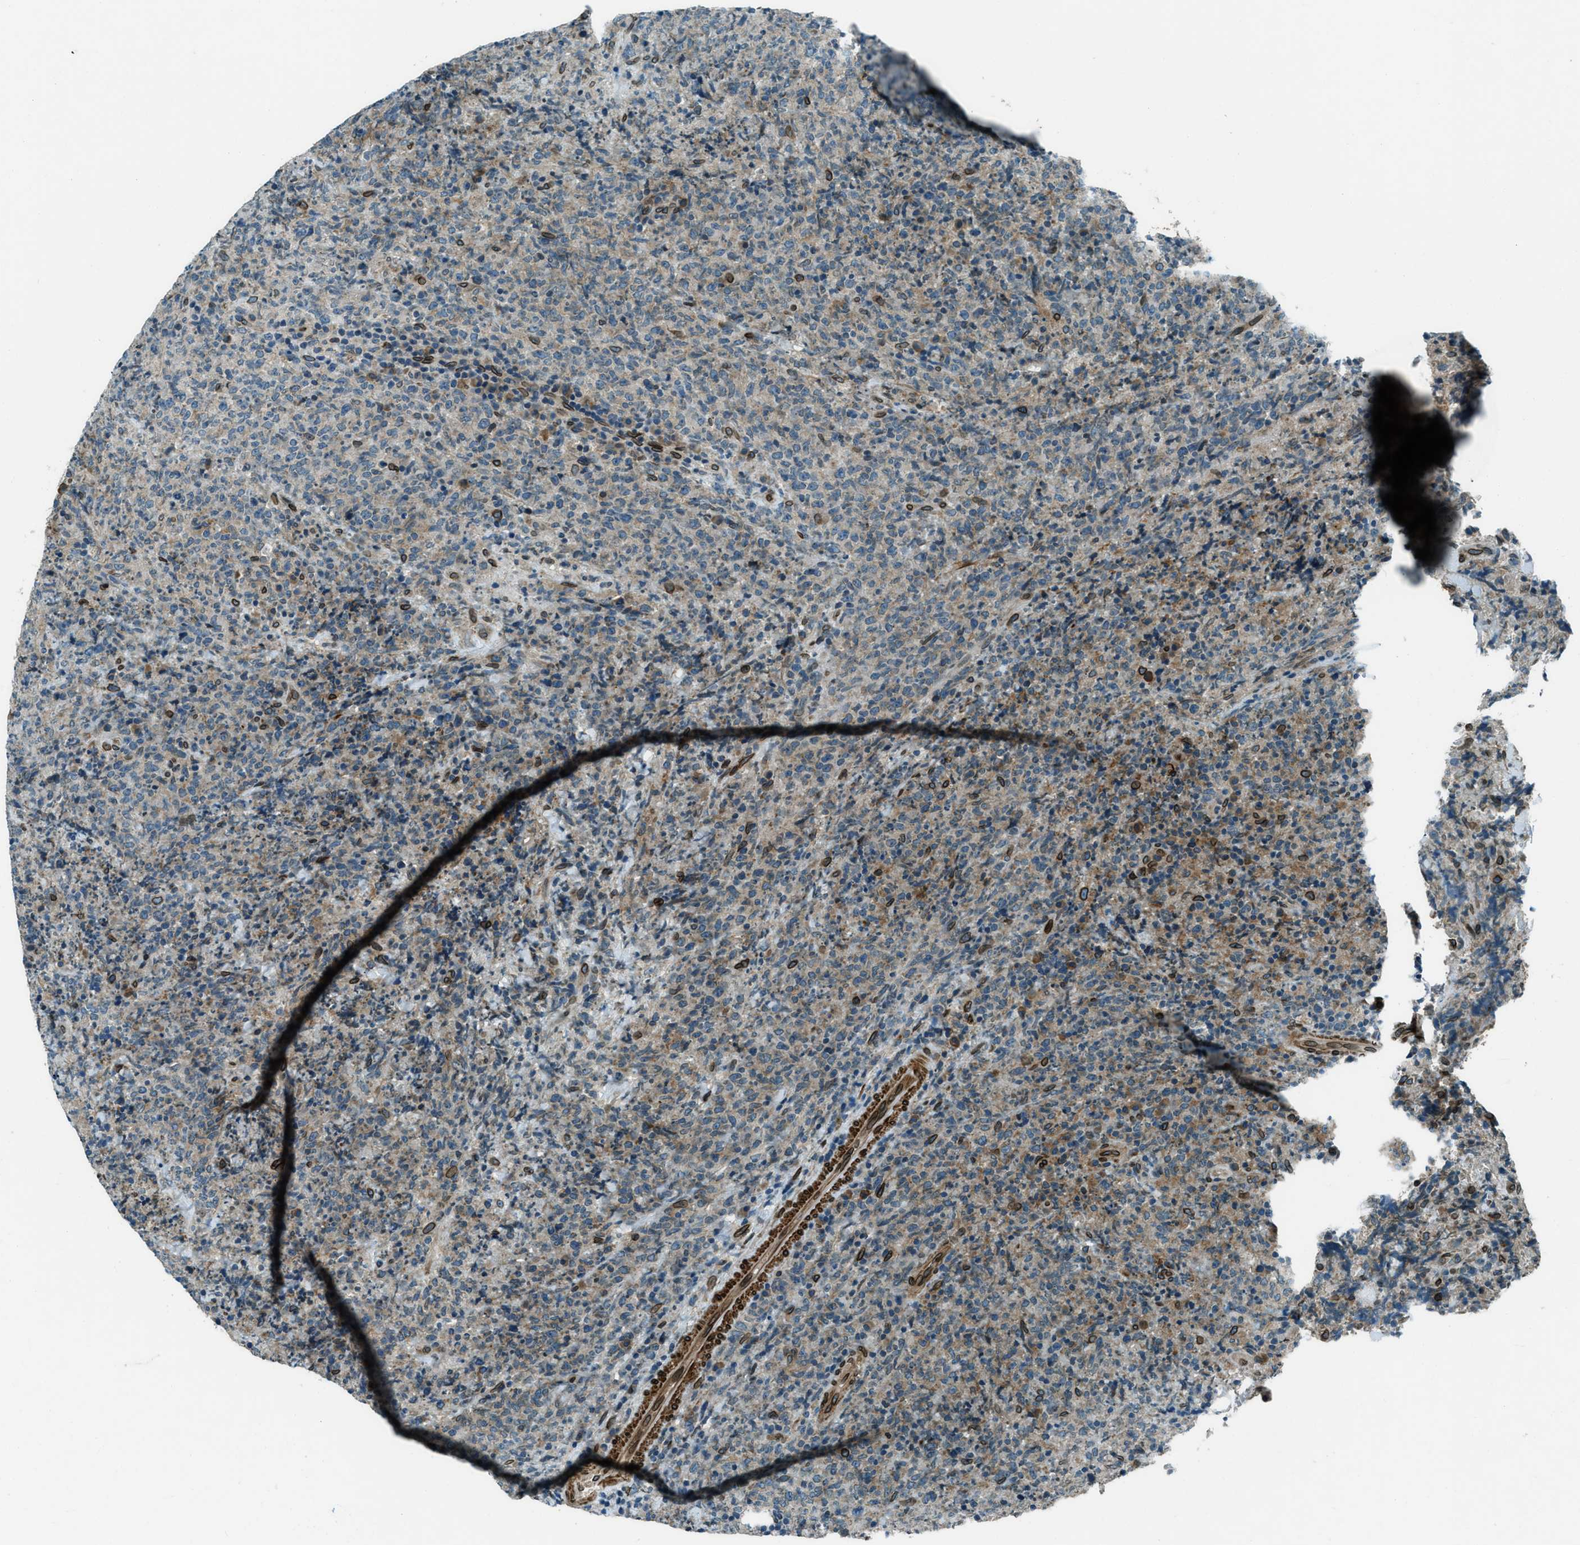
{"staining": {"intensity": "strong", "quantity": "<25%", "location": "cytoplasmic/membranous,nuclear"}, "tissue": "lymphoma", "cell_type": "Tumor cells", "image_type": "cancer", "snomed": [{"axis": "morphology", "description": "Malignant lymphoma, non-Hodgkin's type, High grade"}, {"axis": "topography", "description": "Tonsil"}], "caption": "Protein staining reveals strong cytoplasmic/membranous and nuclear positivity in approximately <25% of tumor cells in lymphoma.", "gene": "LEMD2", "patient": {"sex": "female", "age": 36}}